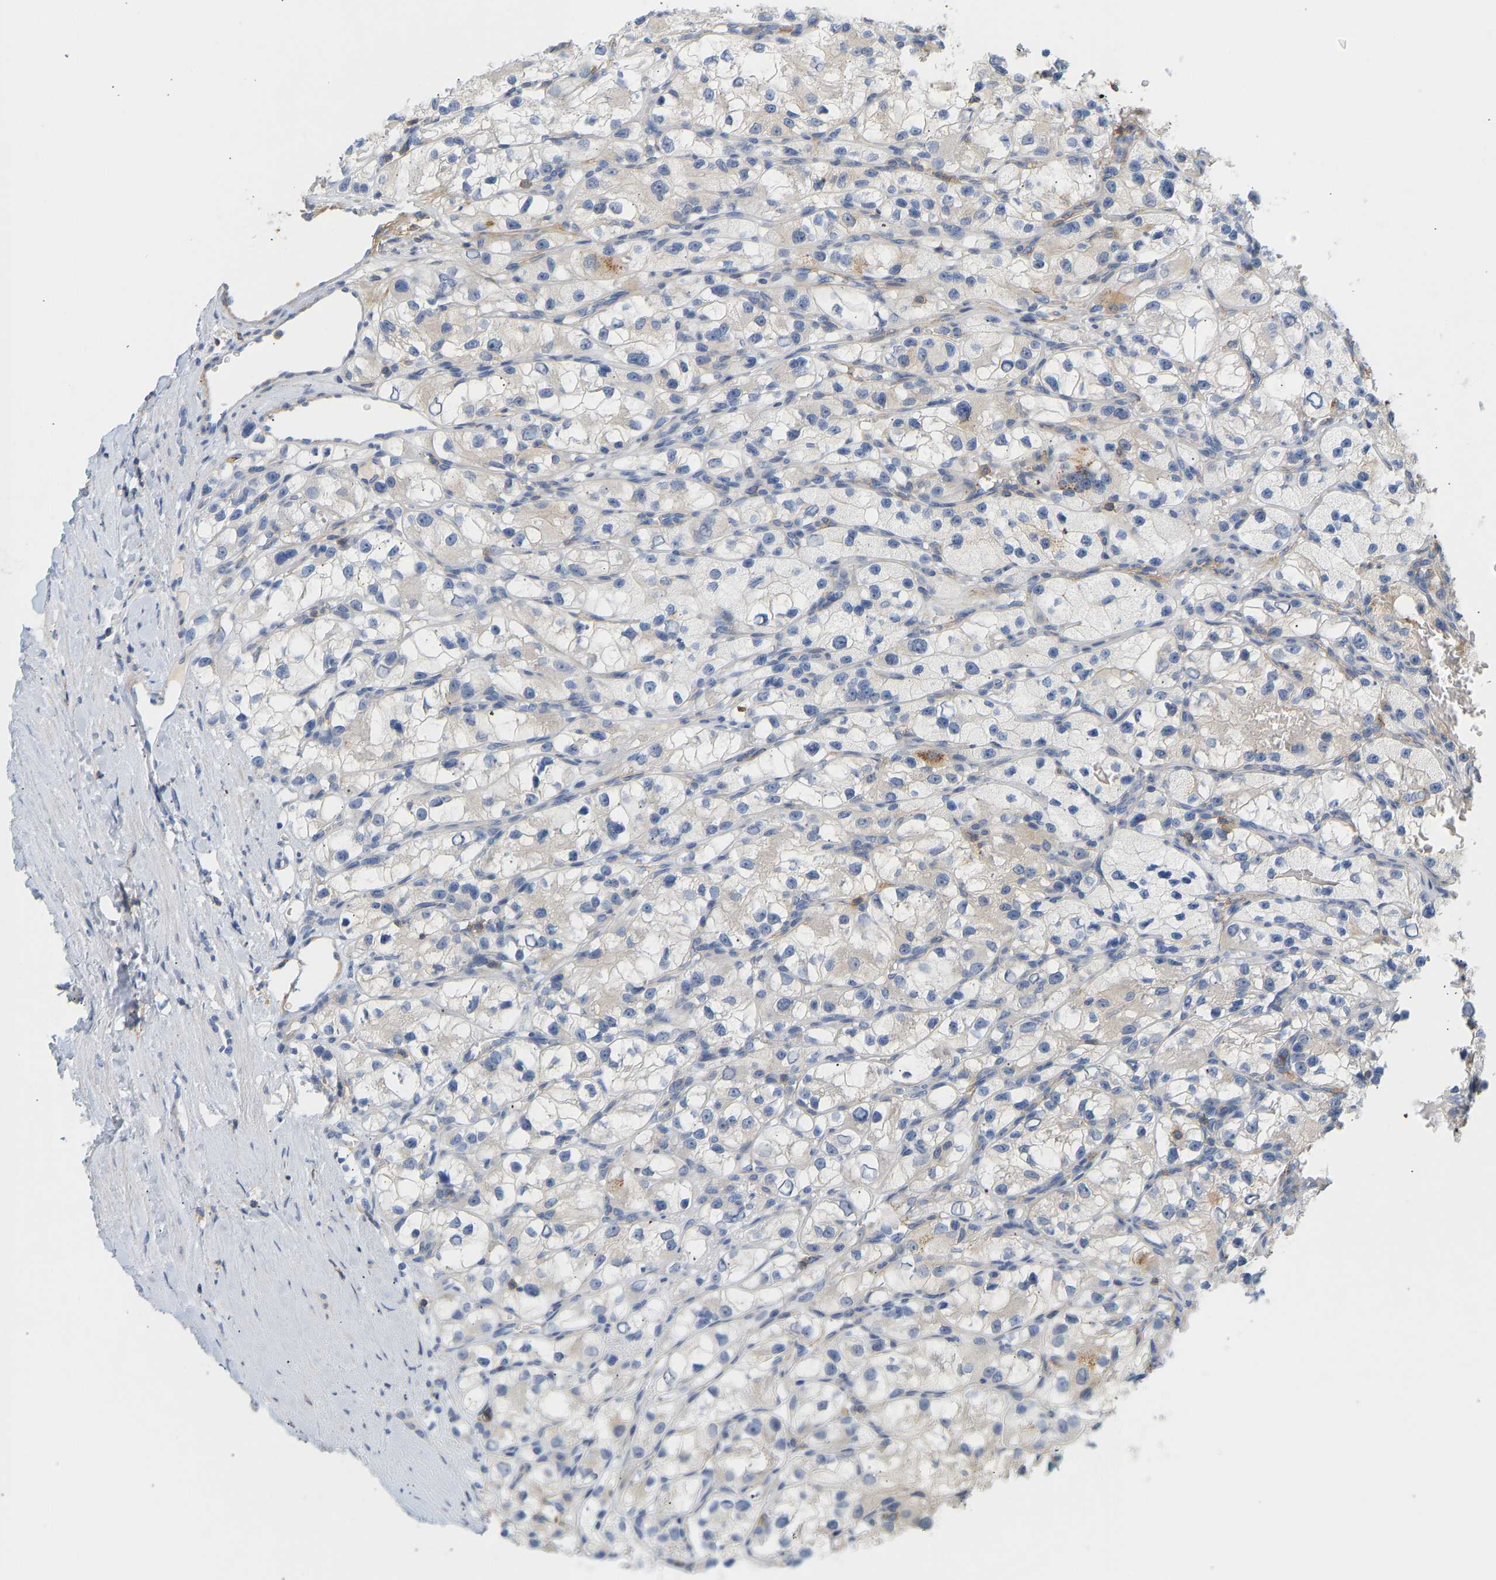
{"staining": {"intensity": "negative", "quantity": "none", "location": "none"}, "tissue": "renal cancer", "cell_type": "Tumor cells", "image_type": "cancer", "snomed": [{"axis": "morphology", "description": "Adenocarcinoma, NOS"}, {"axis": "topography", "description": "Kidney"}], "caption": "Tumor cells show no significant protein staining in renal adenocarcinoma. Brightfield microscopy of immunohistochemistry stained with DAB (3,3'-diaminobenzidine) (brown) and hematoxylin (blue), captured at high magnification.", "gene": "BVES", "patient": {"sex": "female", "age": 57}}